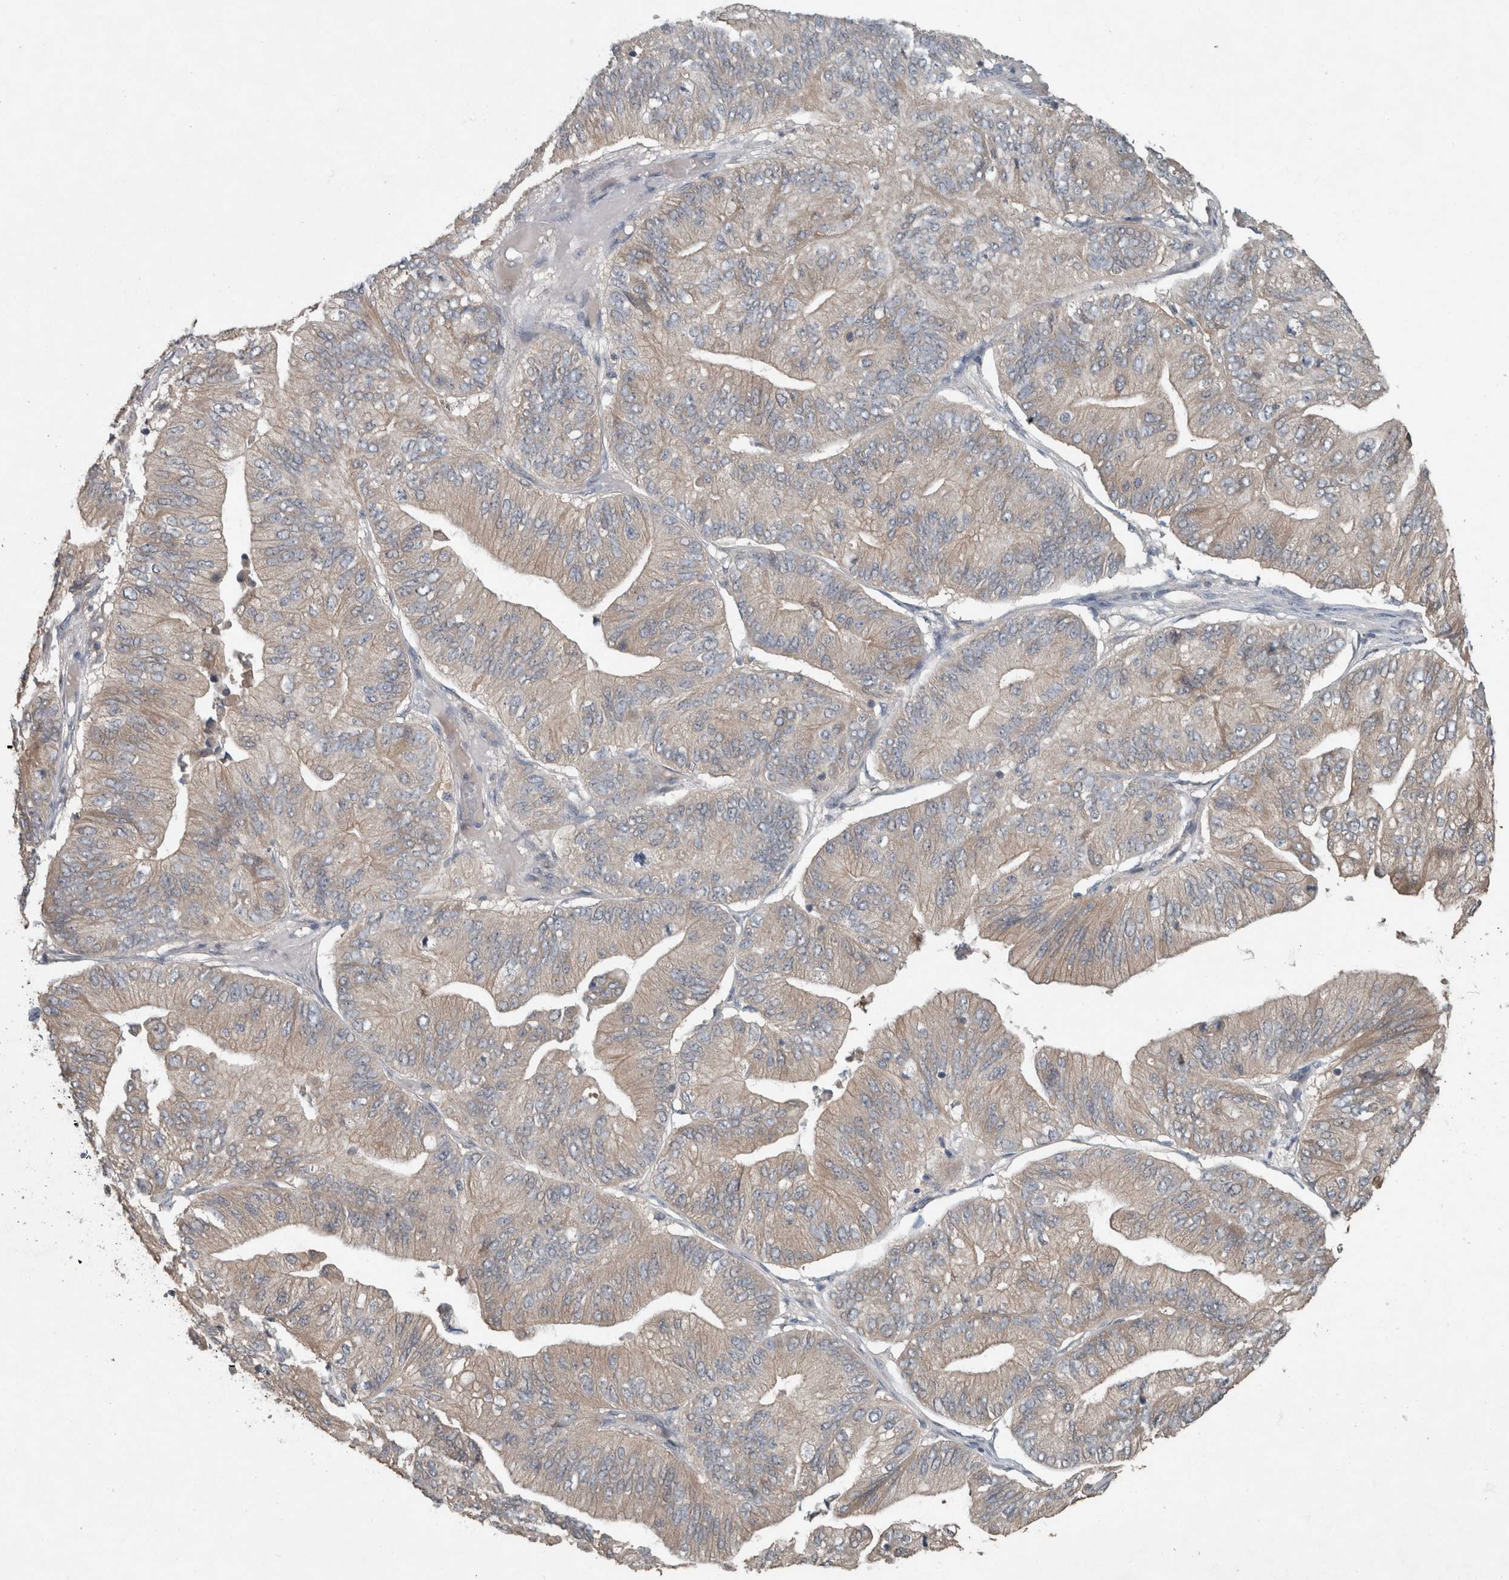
{"staining": {"intensity": "moderate", "quantity": "25%-75%", "location": "cytoplasmic/membranous"}, "tissue": "ovarian cancer", "cell_type": "Tumor cells", "image_type": "cancer", "snomed": [{"axis": "morphology", "description": "Cystadenocarcinoma, mucinous, NOS"}, {"axis": "topography", "description": "Ovary"}], "caption": "The micrograph displays staining of ovarian cancer (mucinous cystadenocarcinoma), revealing moderate cytoplasmic/membranous protein positivity (brown color) within tumor cells. (DAB (3,3'-diaminobenzidine) = brown stain, brightfield microscopy at high magnification).", "gene": "KNTC1", "patient": {"sex": "female", "age": 61}}